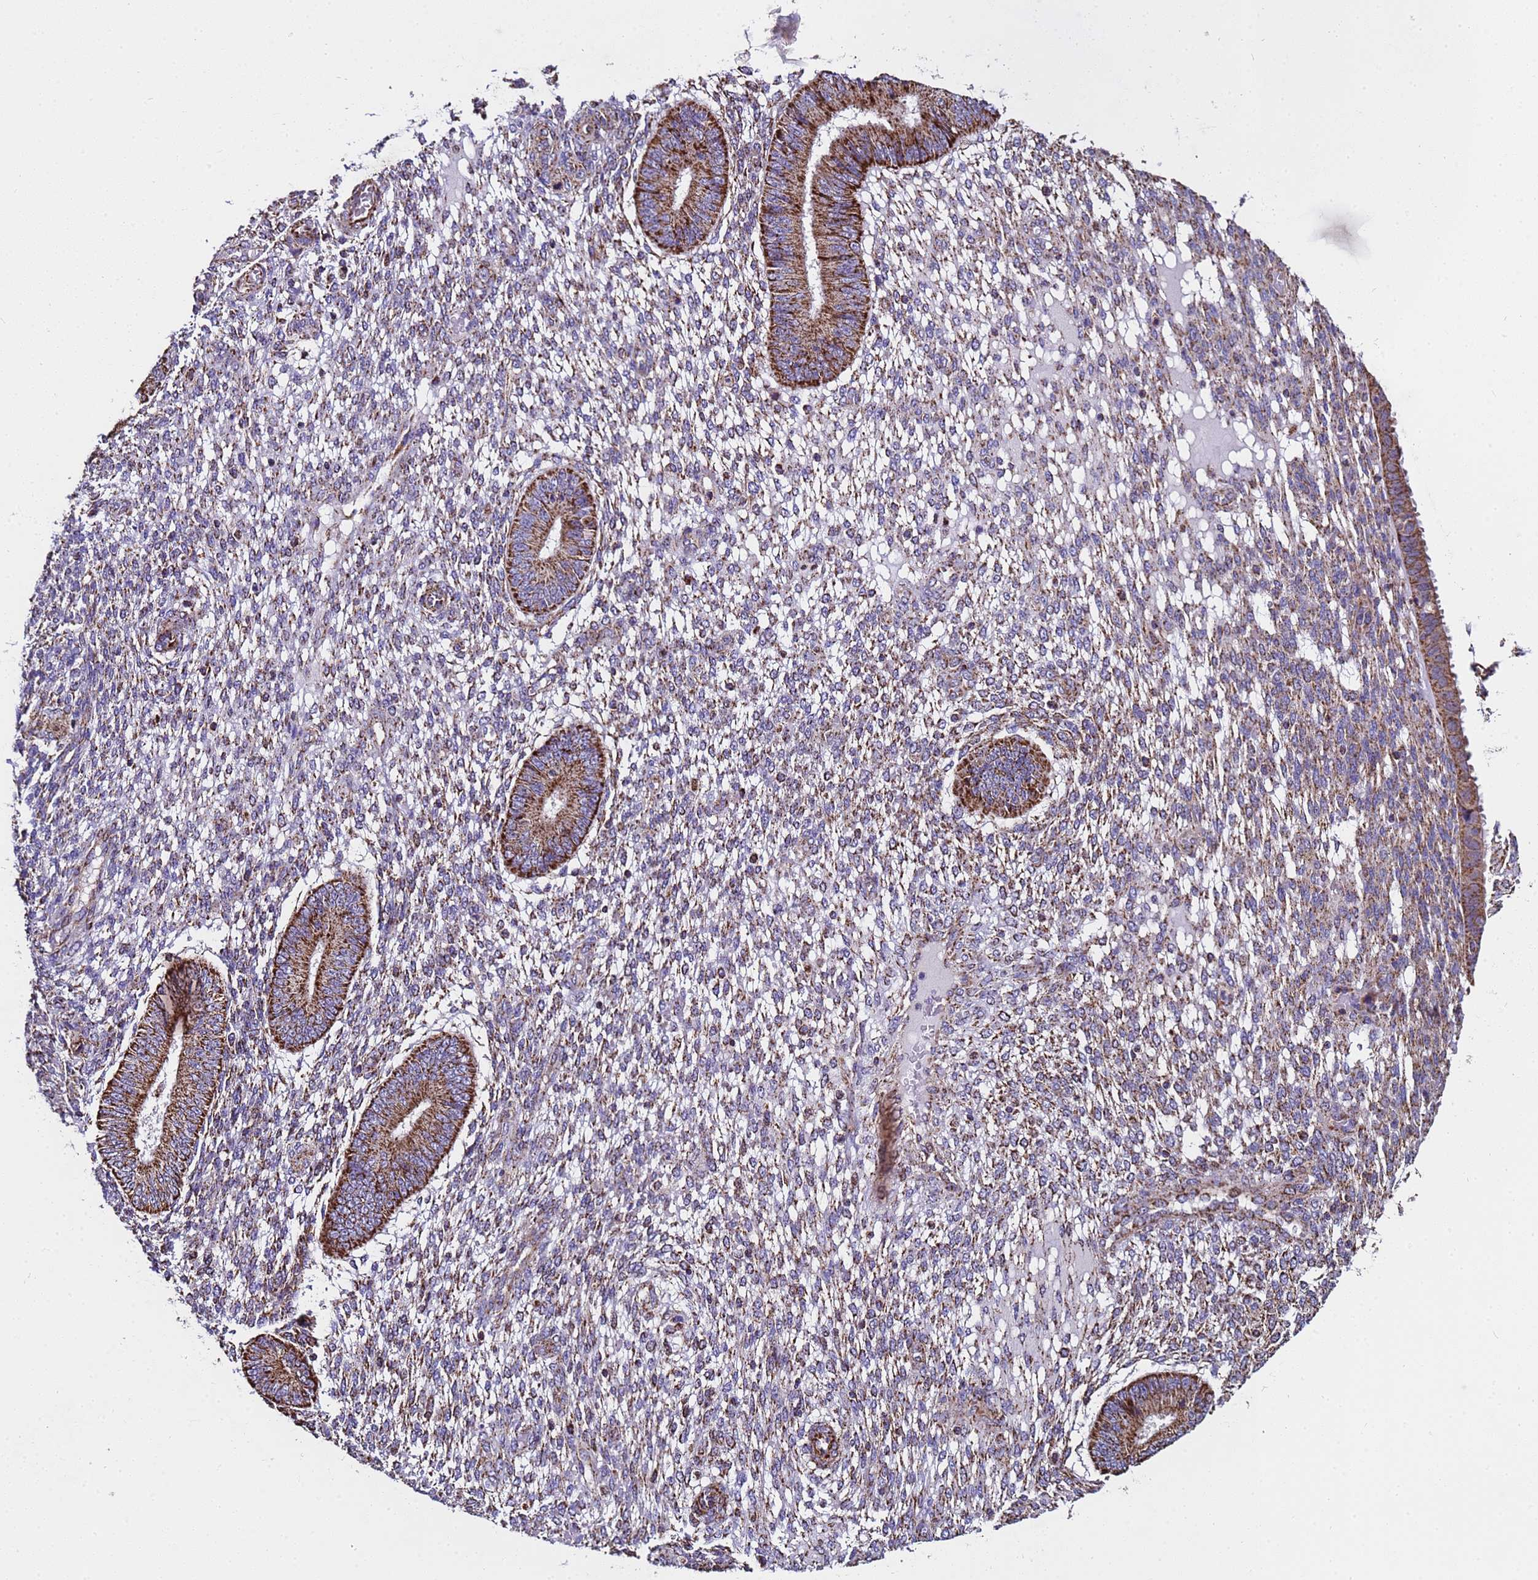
{"staining": {"intensity": "moderate", "quantity": "25%-75%", "location": "cytoplasmic/membranous"}, "tissue": "endometrium", "cell_type": "Cells in endometrial stroma", "image_type": "normal", "snomed": [{"axis": "morphology", "description": "Normal tissue, NOS"}, {"axis": "topography", "description": "Endometrium"}], "caption": "Approximately 25%-75% of cells in endometrial stroma in benign human endometrium demonstrate moderate cytoplasmic/membranous protein staining as visualized by brown immunohistochemical staining.", "gene": "MRPS12", "patient": {"sex": "female", "age": 49}}